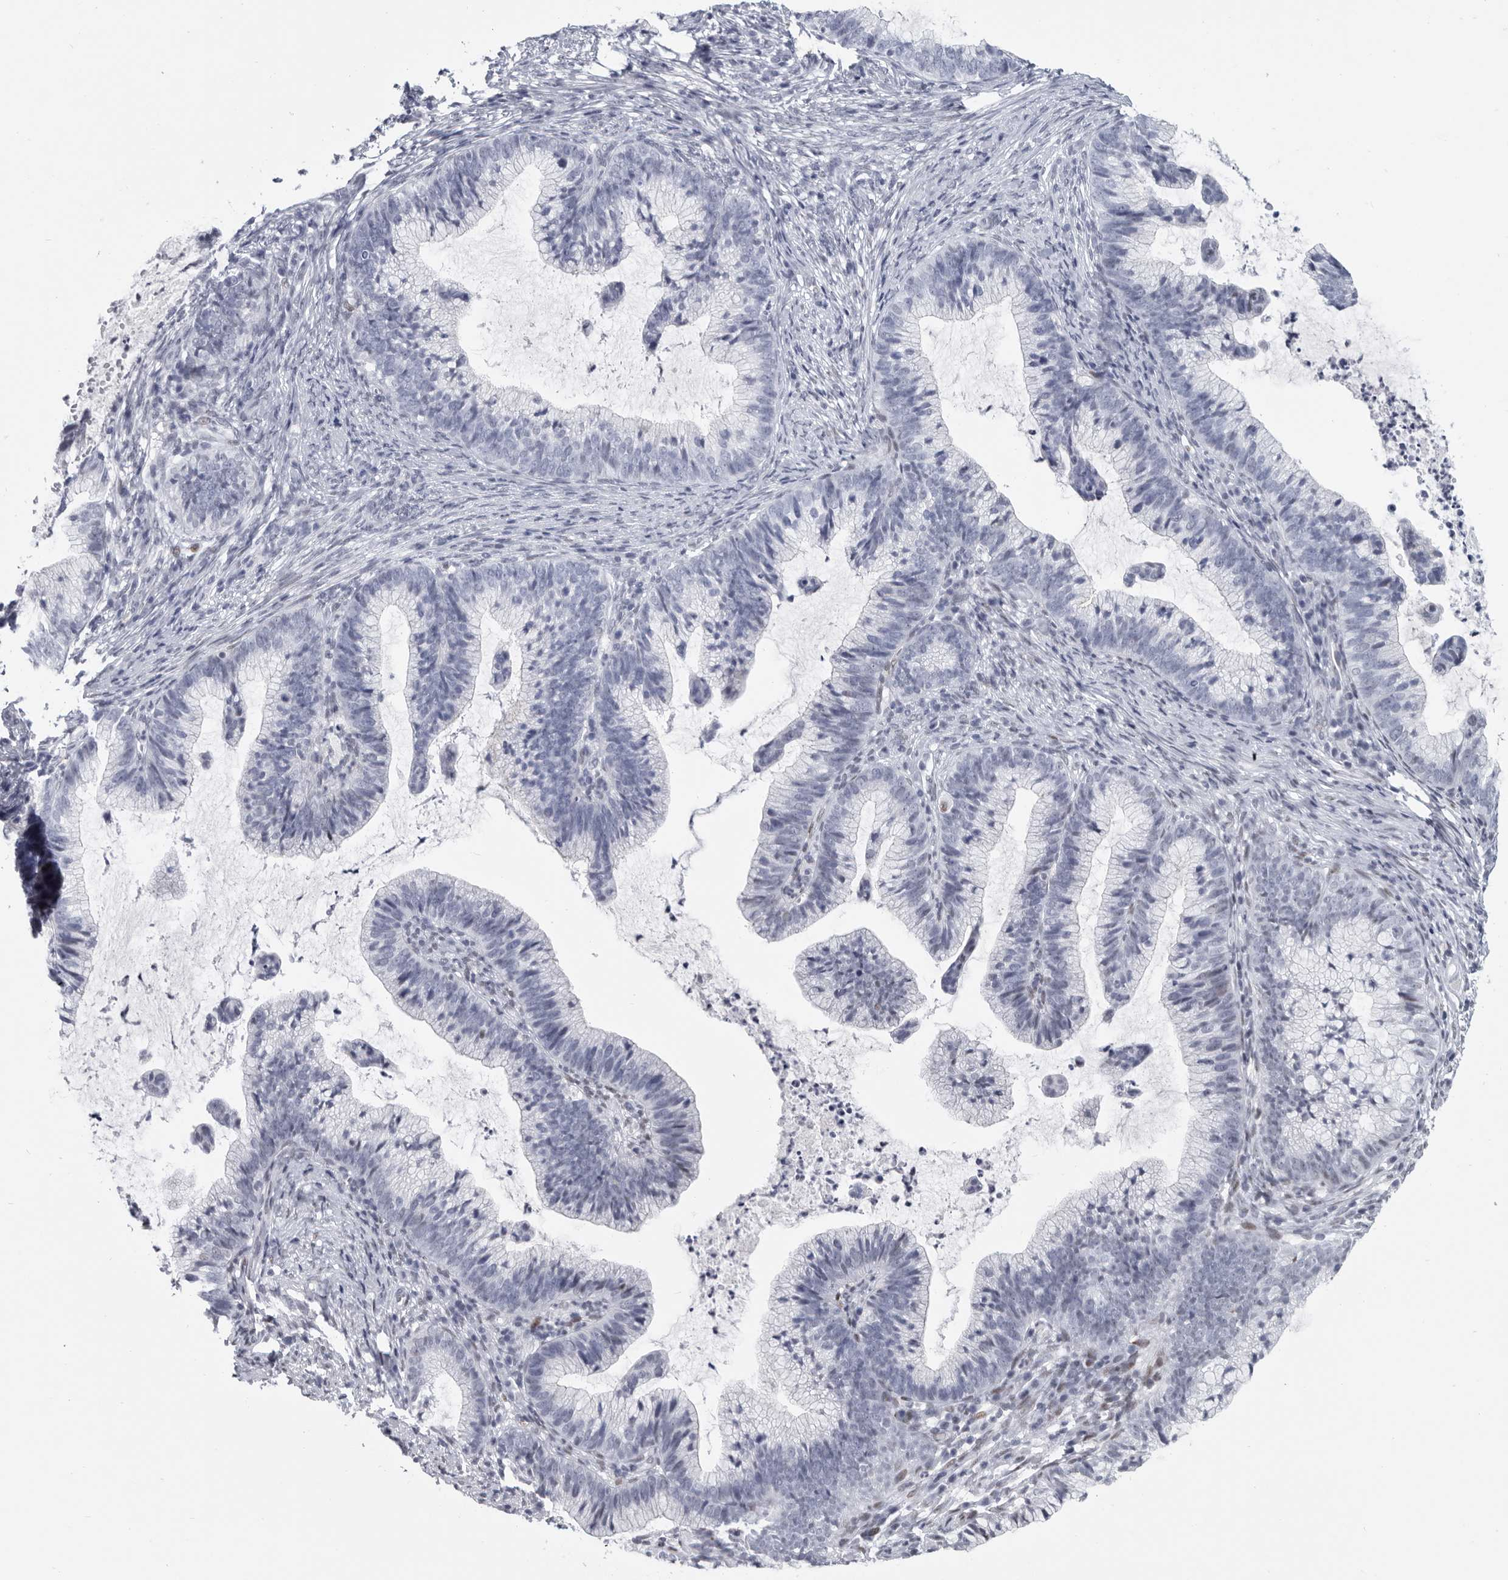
{"staining": {"intensity": "negative", "quantity": "none", "location": "none"}, "tissue": "cervical cancer", "cell_type": "Tumor cells", "image_type": "cancer", "snomed": [{"axis": "morphology", "description": "Adenocarcinoma, NOS"}, {"axis": "topography", "description": "Cervix"}], "caption": "This is a micrograph of immunohistochemistry staining of cervical cancer (adenocarcinoma), which shows no expression in tumor cells. (DAB (3,3'-diaminobenzidine) immunohistochemistry, high magnification).", "gene": "WRAP73", "patient": {"sex": "female", "age": 36}}